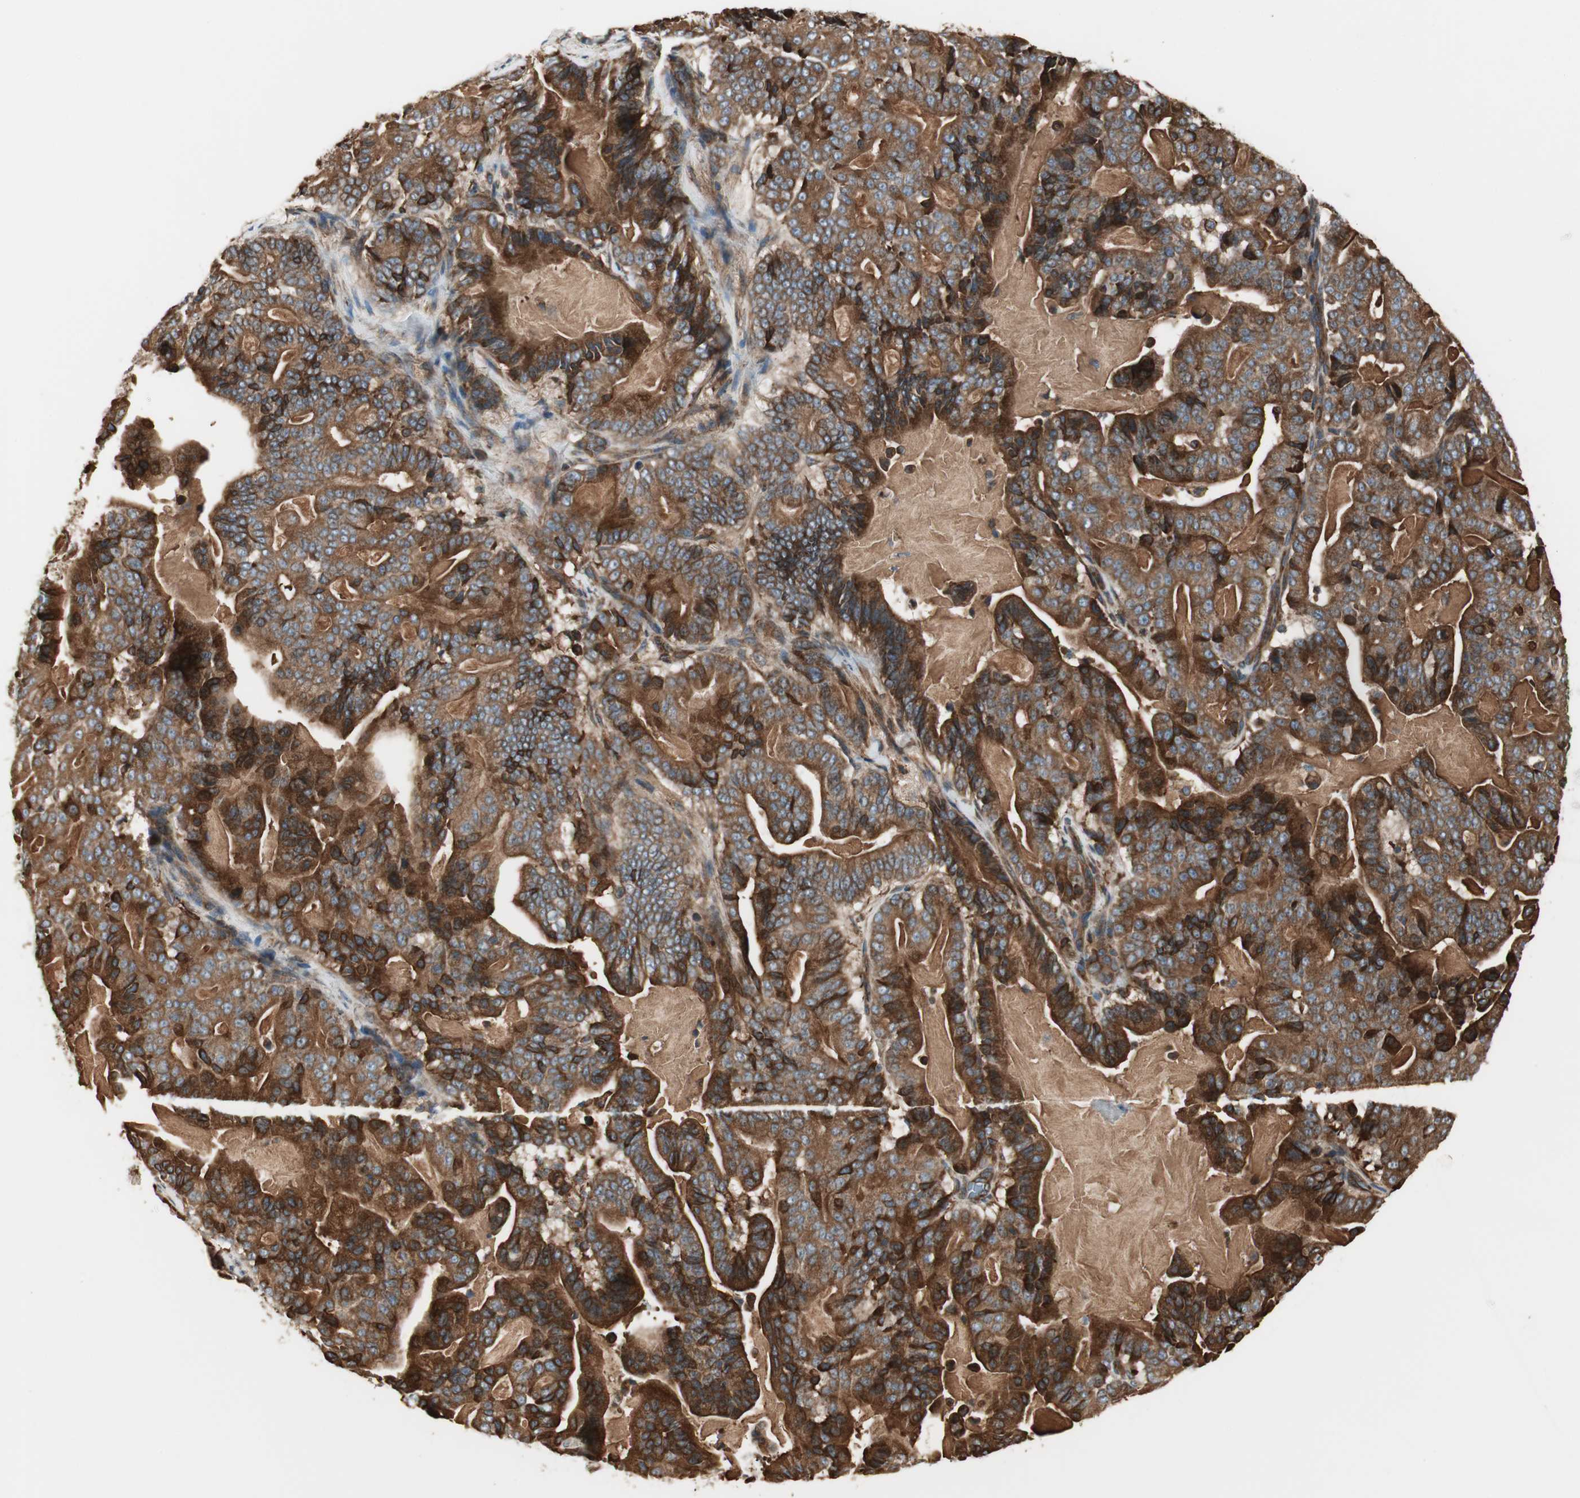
{"staining": {"intensity": "strong", "quantity": ">75%", "location": "cytoplasmic/membranous"}, "tissue": "pancreatic cancer", "cell_type": "Tumor cells", "image_type": "cancer", "snomed": [{"axis": "morphology", "description": "Adenocarcinoma, NOS"}, {"axis": "topography", "description": "Pancreas"}], "caption": "High-magnification brightfield microscopy of pancreatic adenocarcinoma stained with DAB (3,3'-diaminobenzidine) (brown) and counterstained with hematoxylin (blue). tumor cells exhibit strong cytoplasmic/membranous positivity is present in approximately>75% of cells.", "gene": "CTTNBP2NL", "patient": {"sex": "male", "age": 63}}